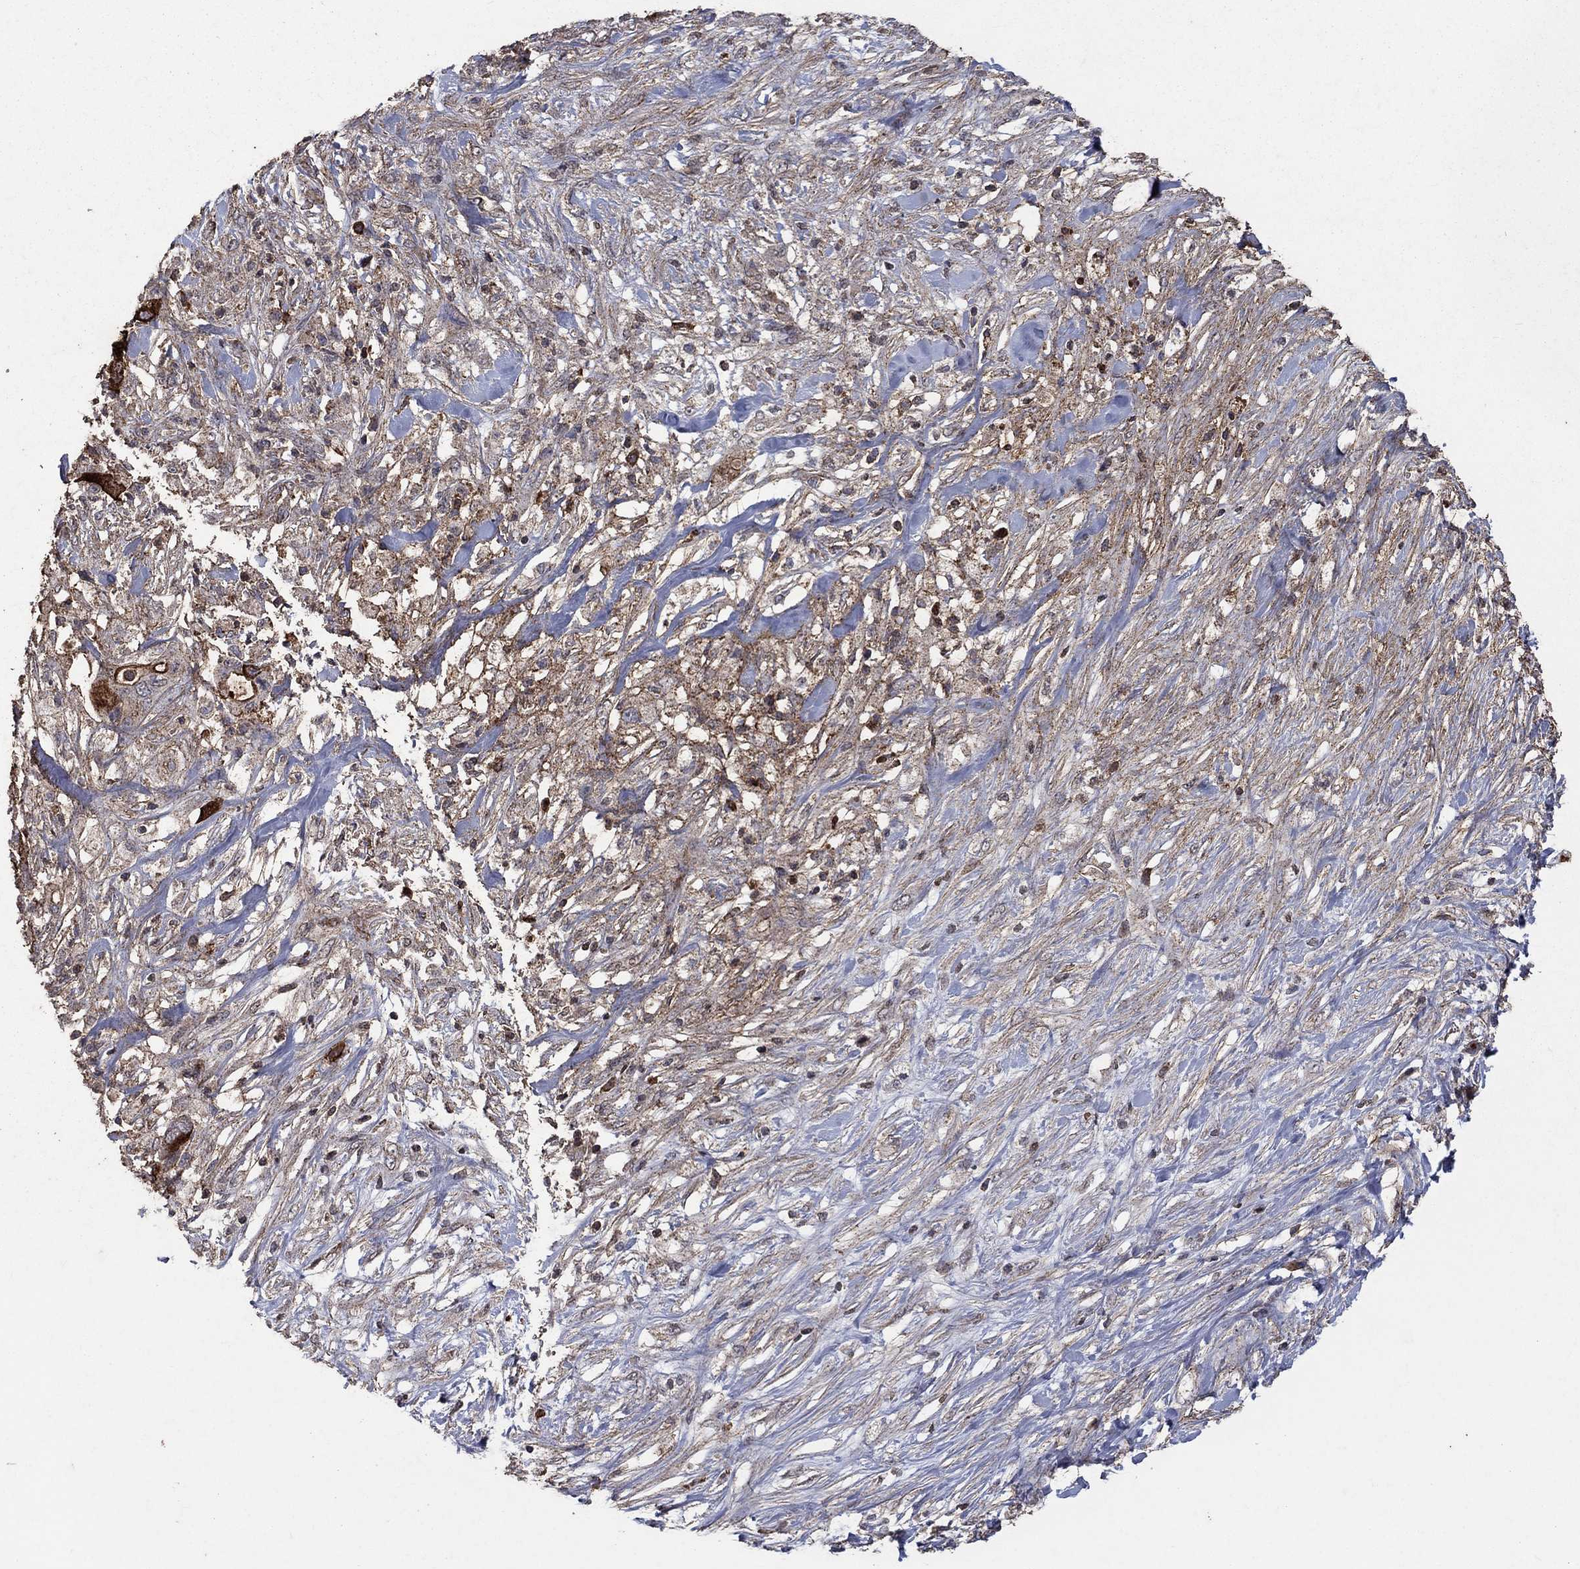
{"staining": {"intensity": "weak", "quantity": ">75%", "location": "cytoplasmic/membranous"}, "tissue": "pancreatic cancer", "cell_type": "Tumor cells", "image_type": "cancer", "snomed": [{"axis": "morphology", "description": "Adenocarcinoma, NOS"}, {"axis": "topography", "description": "Pancreas"}], "caption": "This is an image of IHC staining of pancreatic cancer (adenocarcinoma), which shows weak expression in the cytoplasmic/membranous of tumor cells.", "gene": "CD24", "patient": {"sex": "female", "age": 72}}